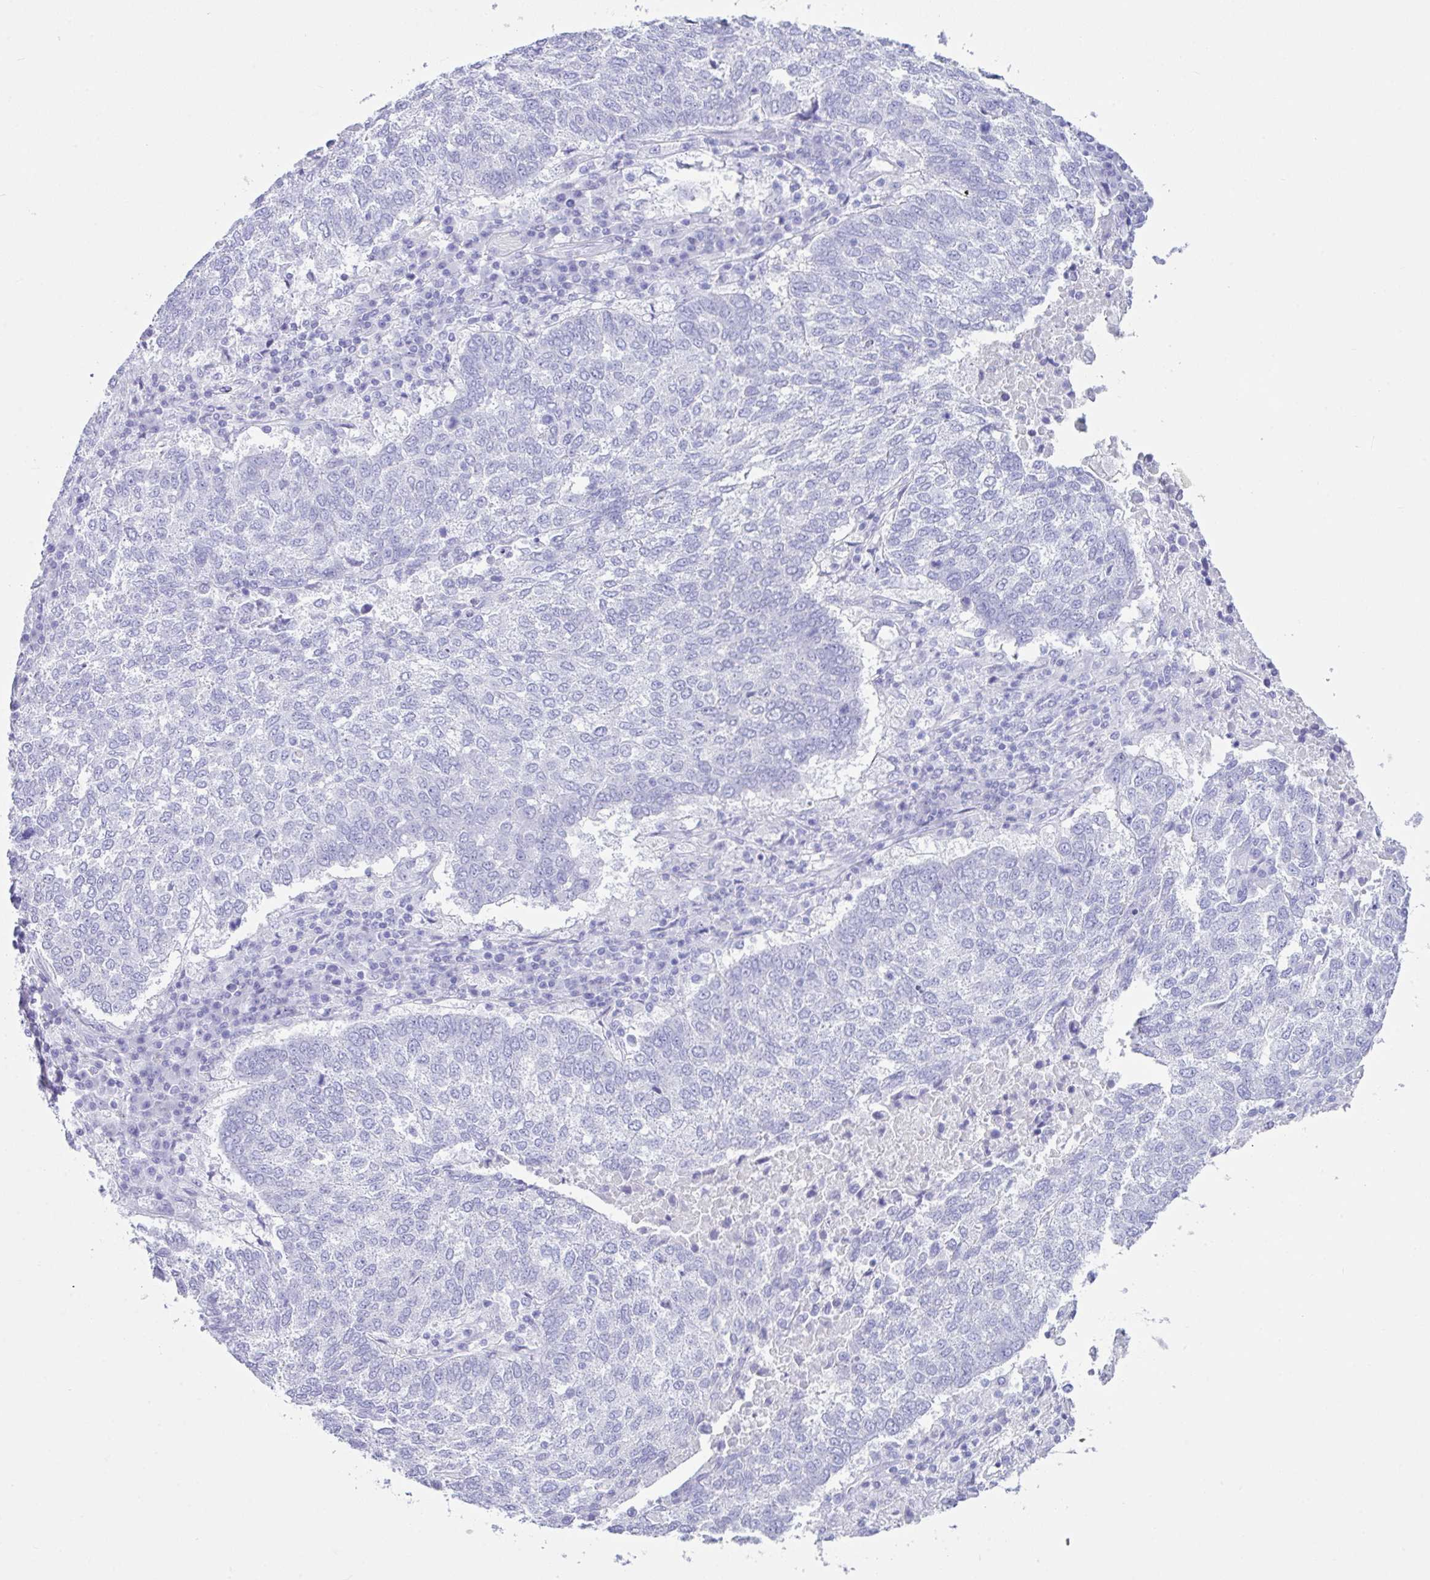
{"staining": {"intensity": "negative", "quantity": "none", "location": "none"}, "tissue": "lung cancer", "cell_type": "Tumor cells", "image_type": "cancer", "snomed": [{"axis": "morphology", "description": "Squamous cell carcinoma, NOS"}, {"axis": "topography", "description": "Lung"}], "caption": "DAB immunohistochemical staining of lung squamous cell carcinoma exhibits no significant positivity in tumor cells.", "gene": "LGALS4", "patient": {"sex": "male", "age": 73}}